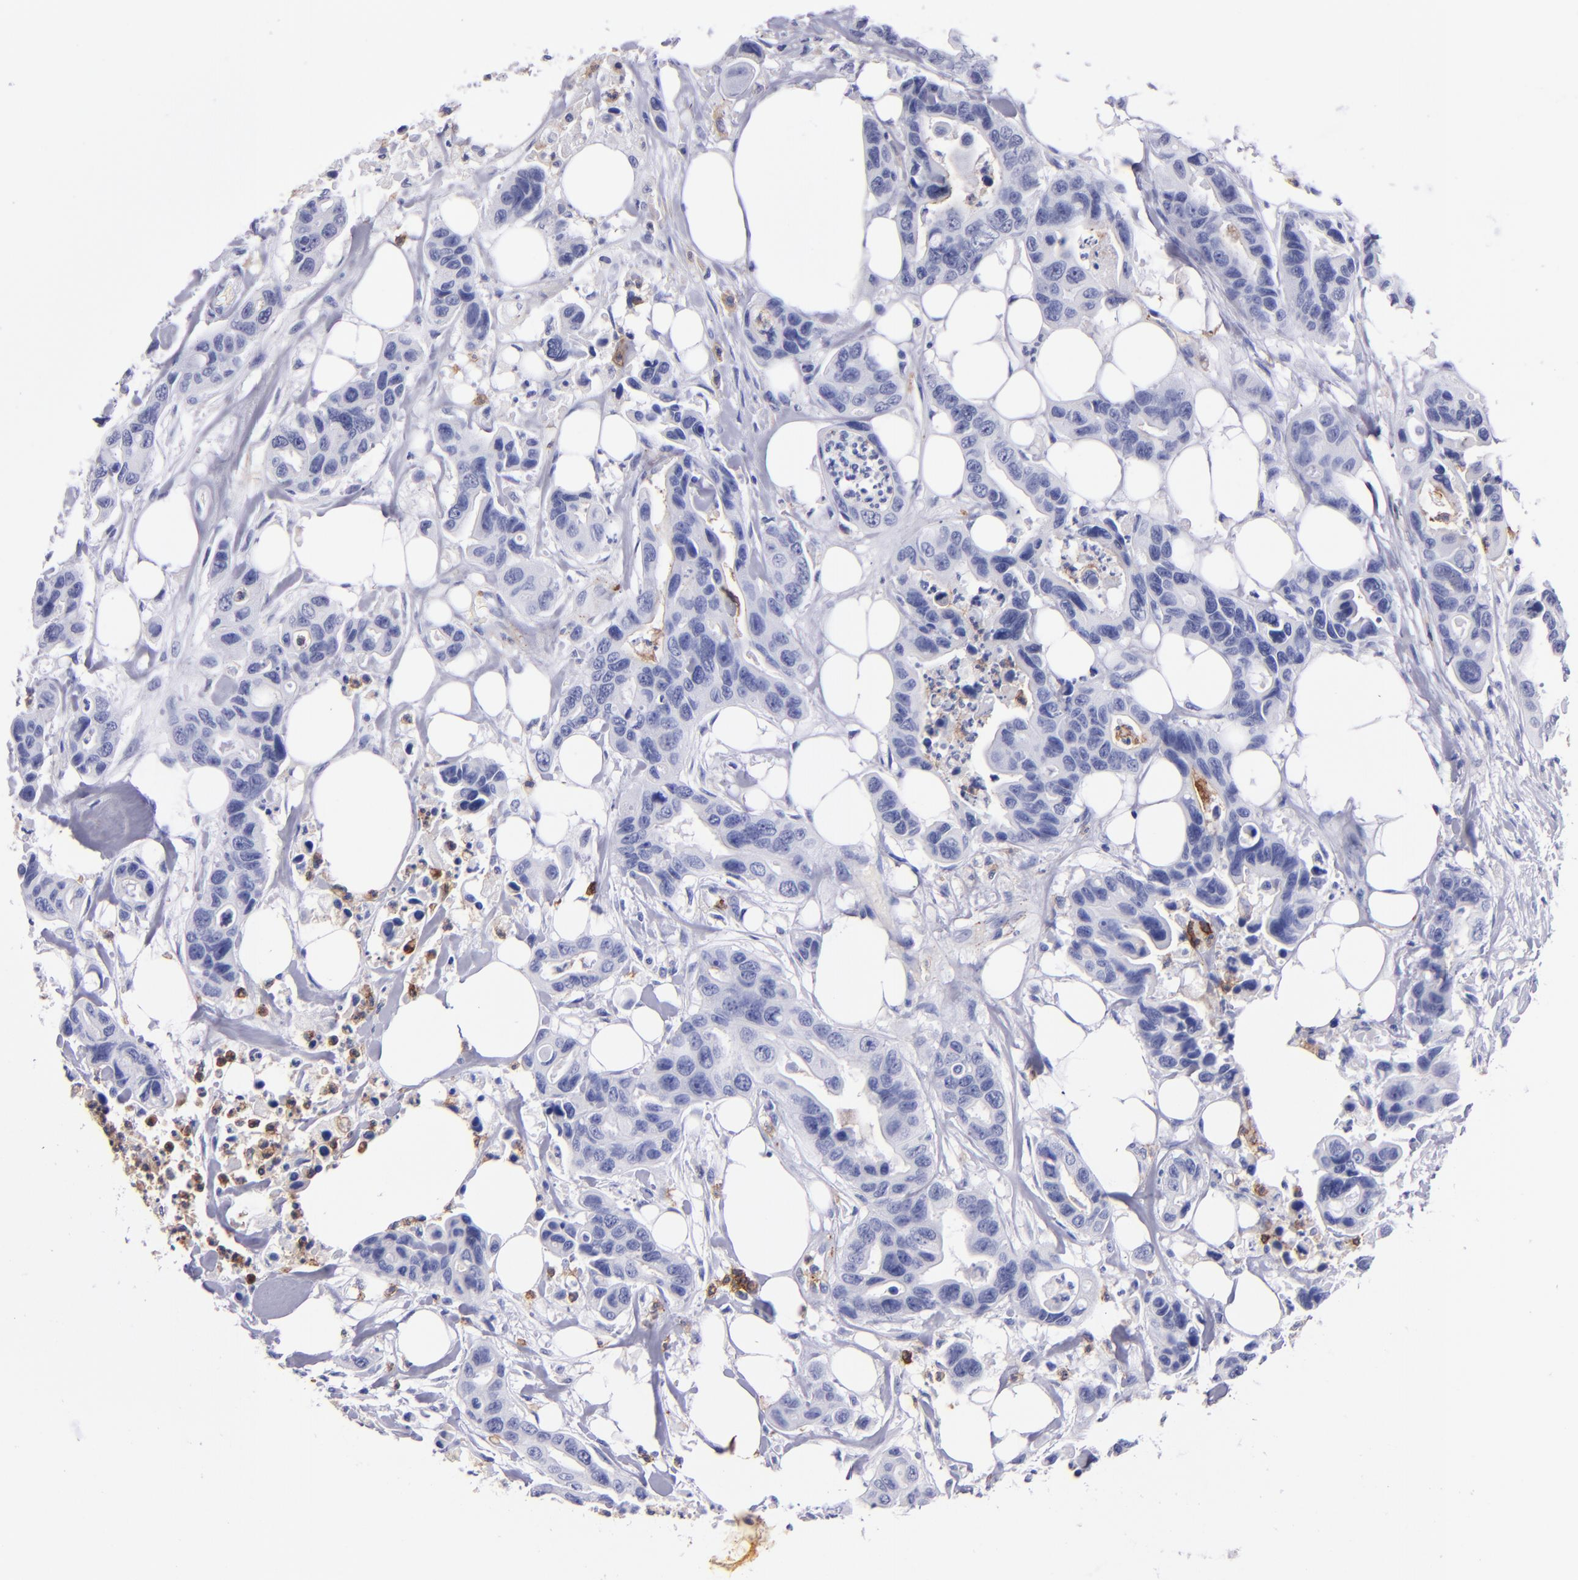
{"staining": {"intensity": "negative", "quantity": "none", "location": "none"}, "tissue": "colorectal cancer", "cell_type": "Tumor cells", "image_type": "cancer", "snomed": [{"axis": "morphology", "description": "Adenocarcinoma, NOS"}, {"axis": "topography", "description": "Colon"}], "caption": "A histopathology image of human colorectal cancer is negative for staining in tumor cells.", "gene": "CR1", "patient": {"sex": "female", "age": 70}}